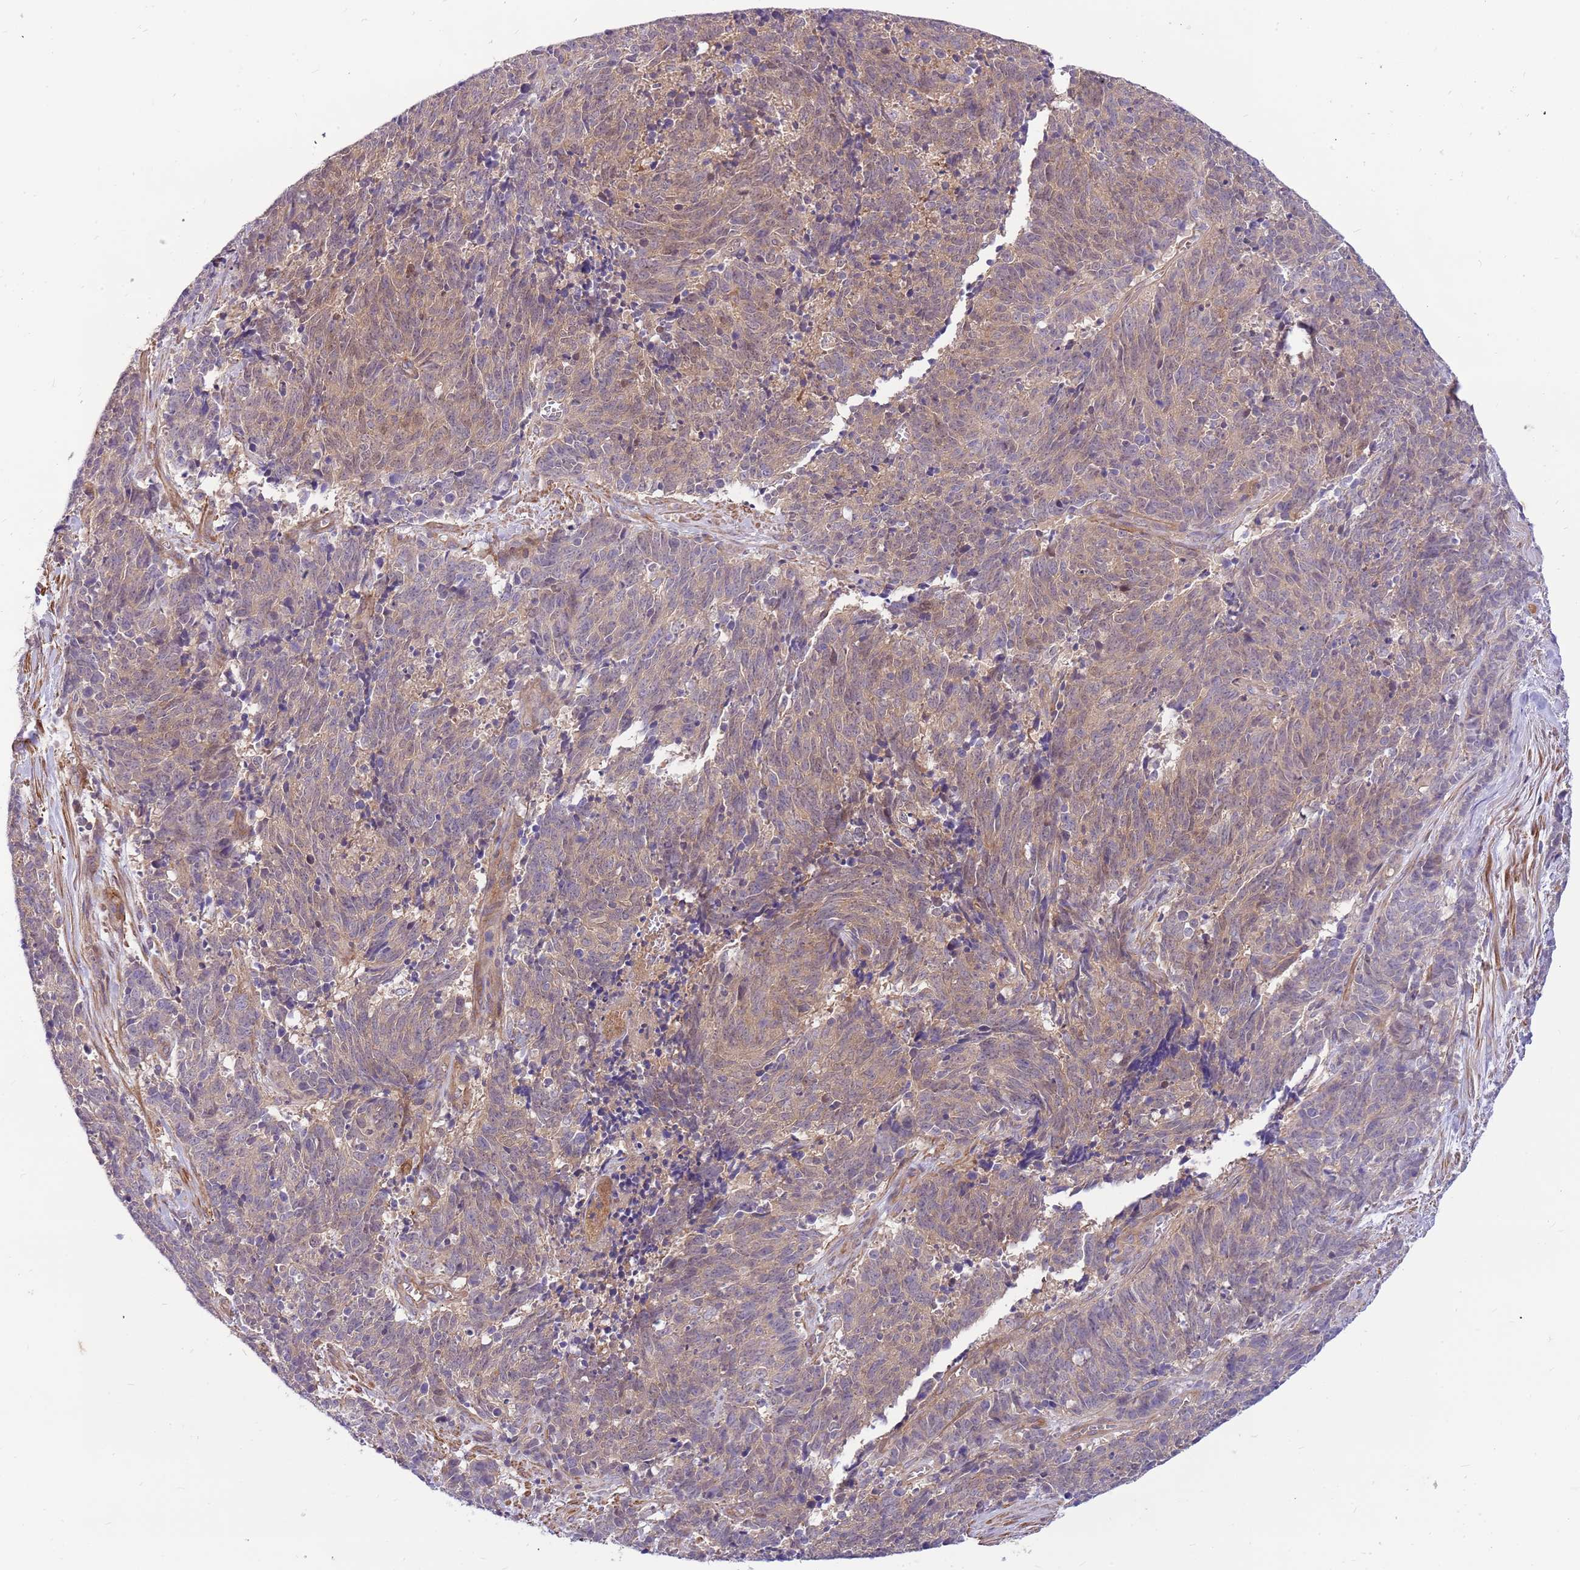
{"staining": {"intensity": "weak", "quantity": ">75%", "location": "cytoplasmic/membranous"}, "tissue": "cervical cancer", "cell_type": "Tumor cells", "image_type": "cancer", "snomed": [{"axis": "morphology", "description": "Squamous cell carcinoma, NOS"}, {"axis": "topography", "description": "Cervix"}], "caption": "The photomicrograph exhibits a brown stain indicating the presence of a protein in the cytoplasmic/membranous of tumor cells in cervical squamous cell carcinoma.", "gene": "MVD", "patient": {"sex": "female", "age": 29}}